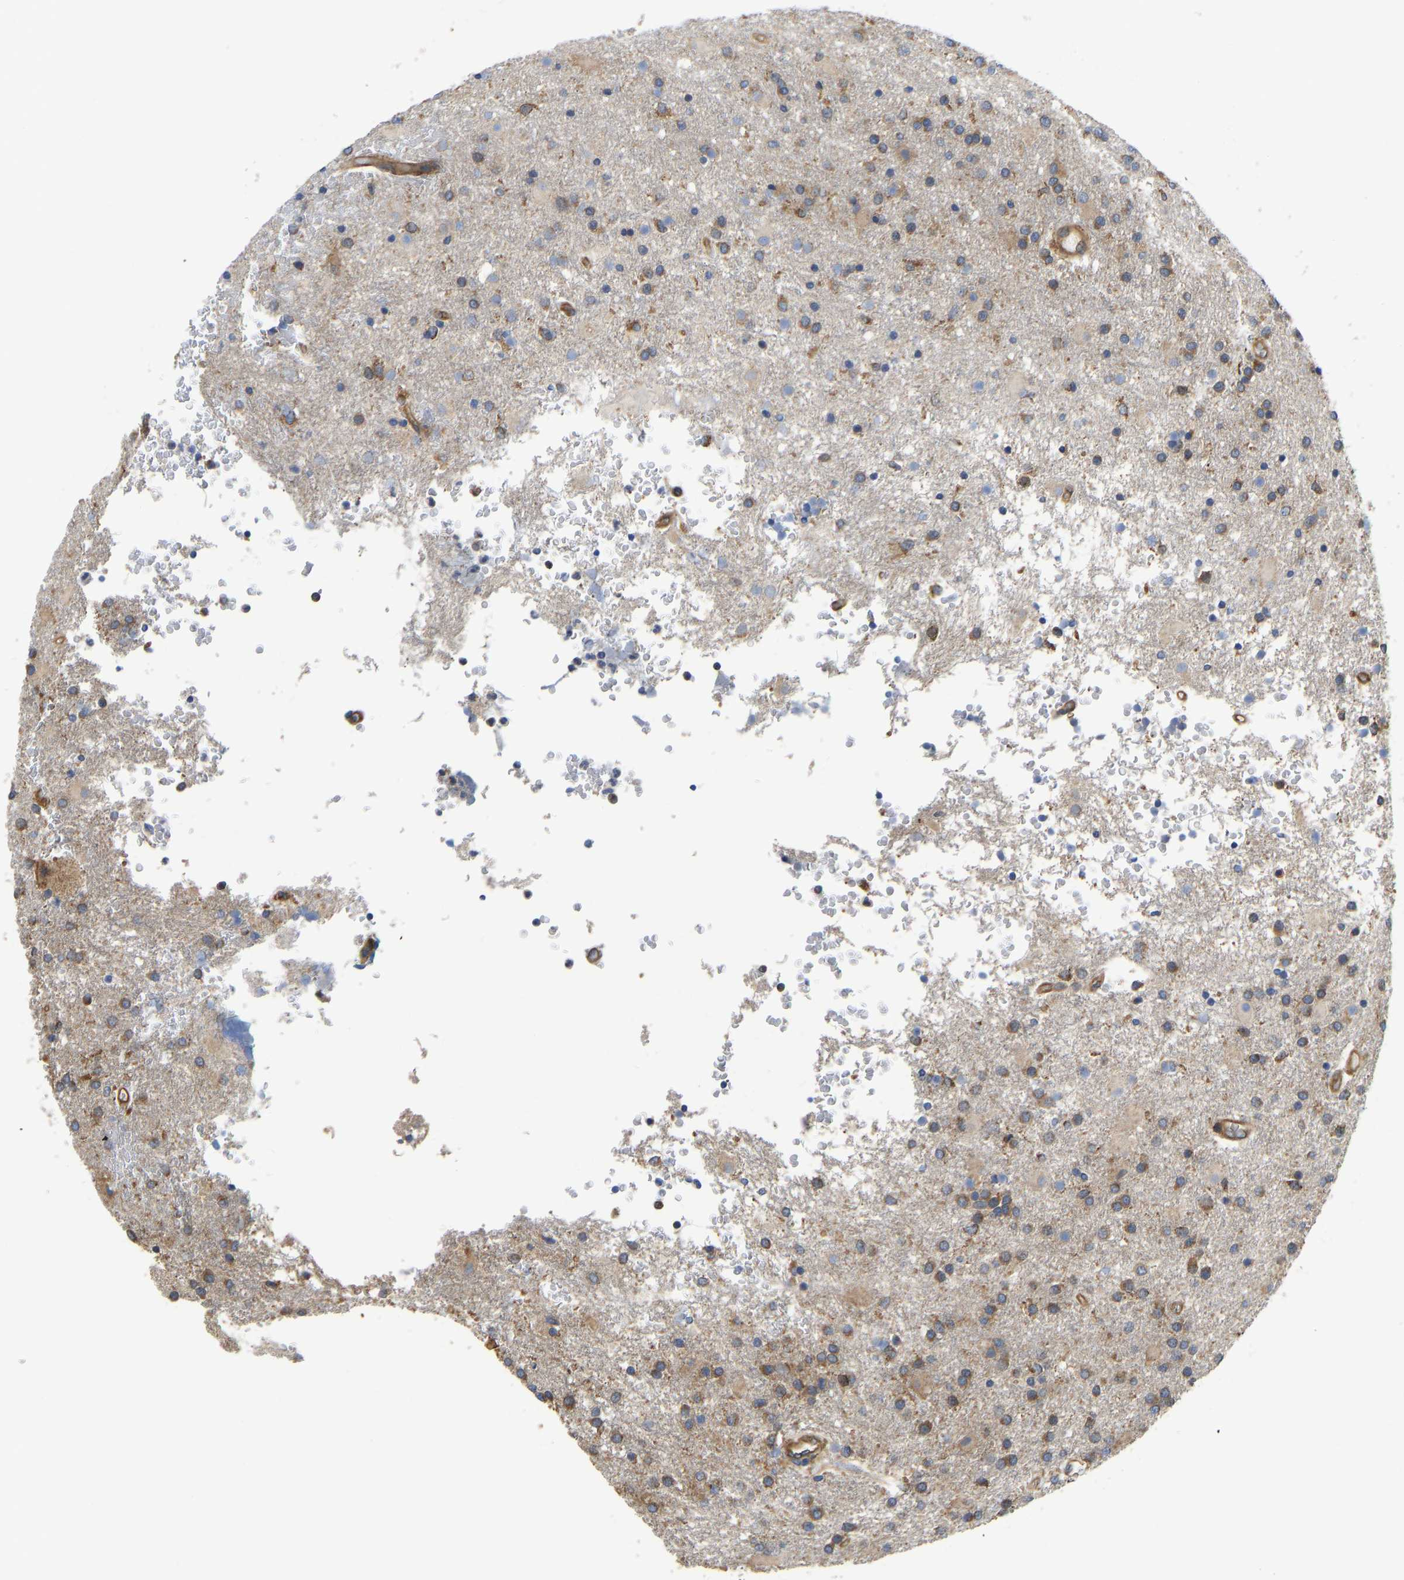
{"staining": {"intensity": "moderate", "quantity": ">75%", "location": "cytoplasmic/membranous"}, "tissue": "glioma", "cell_type": "Tumor cells", "image_type": "cancer", "snomed": [{"axis": "morphology", "description": "Glioma, malignant, High grade"}, {"axis": "topography", "description": "Brain"}], "caption": "Tumor cells display medium levels of moderate cytoplasmic/membranous expression in approximately >75% of cells in human glioma.", "gene": "FLNB", "patient": {"sex": "male", "age": 72}}